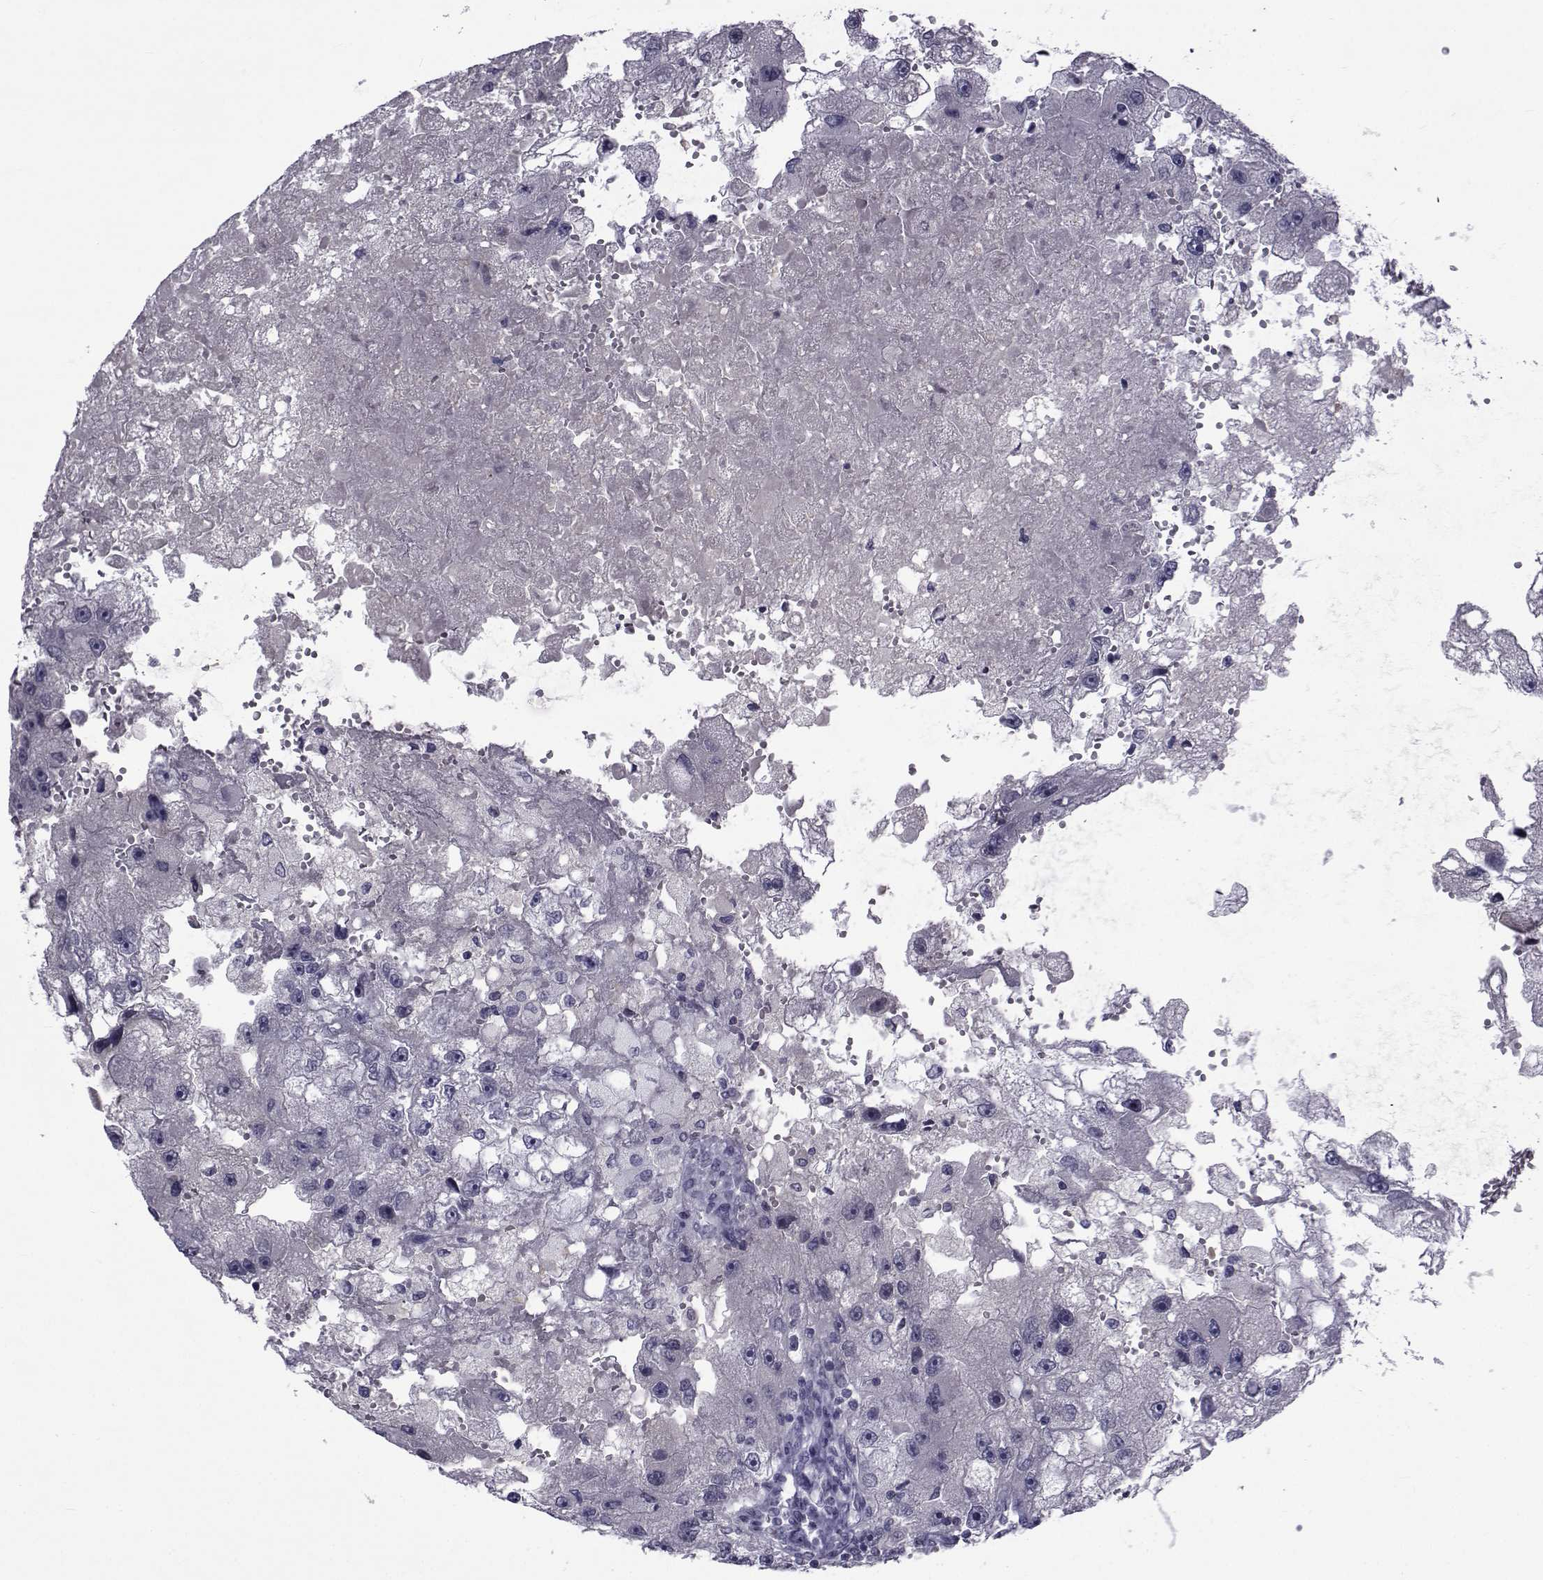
{"staining": {"intensity": "negative", "quantity": "none", "location": "none"}, "tissue": "renal cancer", "cell_type": "Tumor cells", "image_type": "cancer", "snomed": [{"axis": "morphology", "description": "Adenocarcinoma, NOS"}, {"axis": "topography", "description": "Kidney"}], "caption": "An immunohistochemistry (IHC) micrograph of renal cancer is shown. There is no staining in tumor cells of renal cancer. (Brightfield microscopy of DAB immunohistochemistry at high magnification).", "gene": "PAX2", "patient": {"sex": "male", "age": 63}}